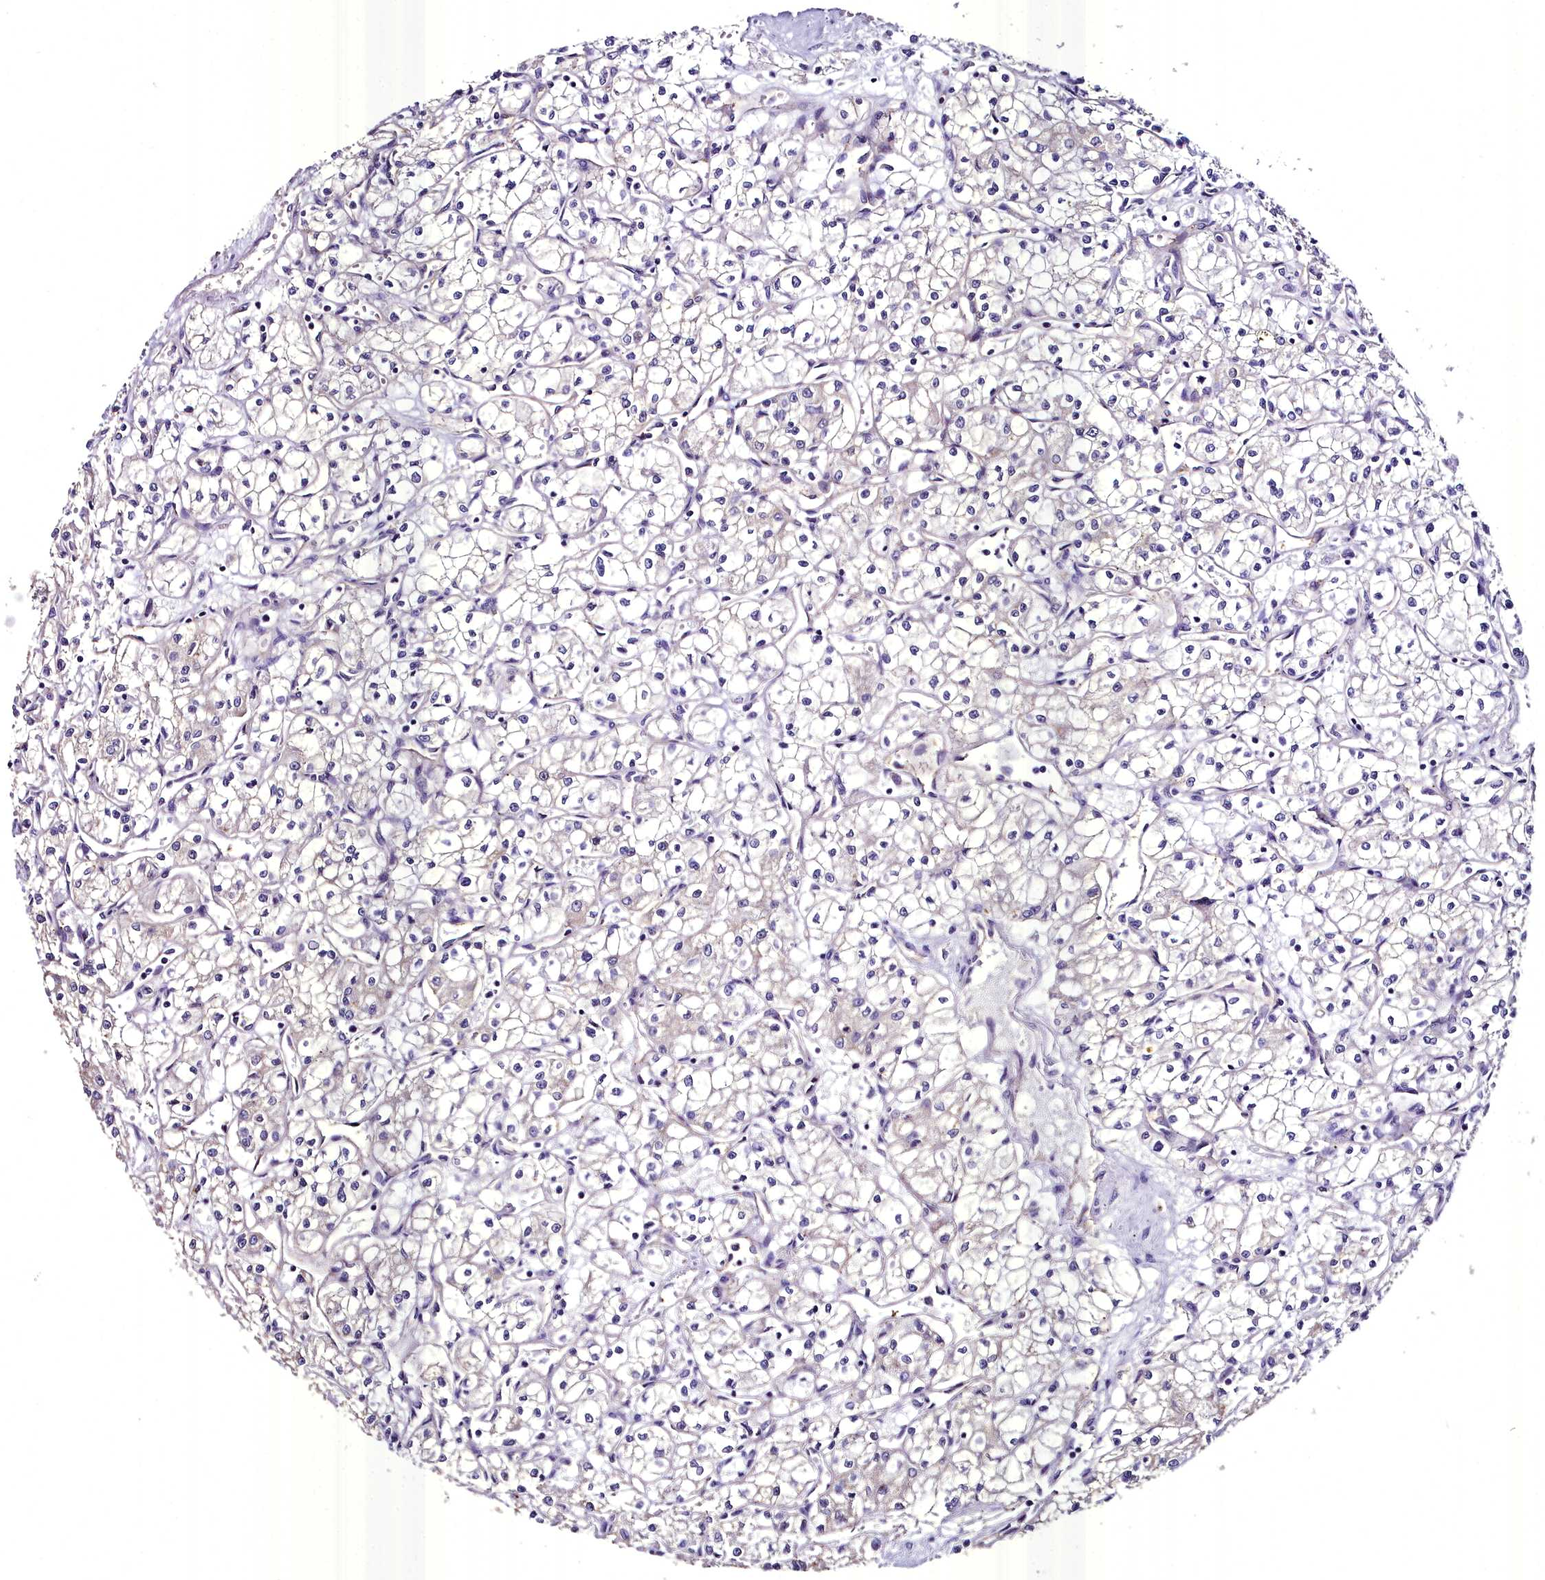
{"staining": {"intensity": "negative", "quantity": "none", "location": "none"}, "tissue": "renal cancer", "cell_type": "Tumor cells", "image_type": "cancer", "snomed": [{"axis": "morphology", "description": "Adenocarcinoma, NOS"}, {"axis": "topography", "description": "Kidney"}], "caption": "Renal adenocarcinoma was stained to show a protein in brown. There is no significant expression in tumor cells.", "gene": "MS4A18", "patient": {"sex": "male", "age": 59}}